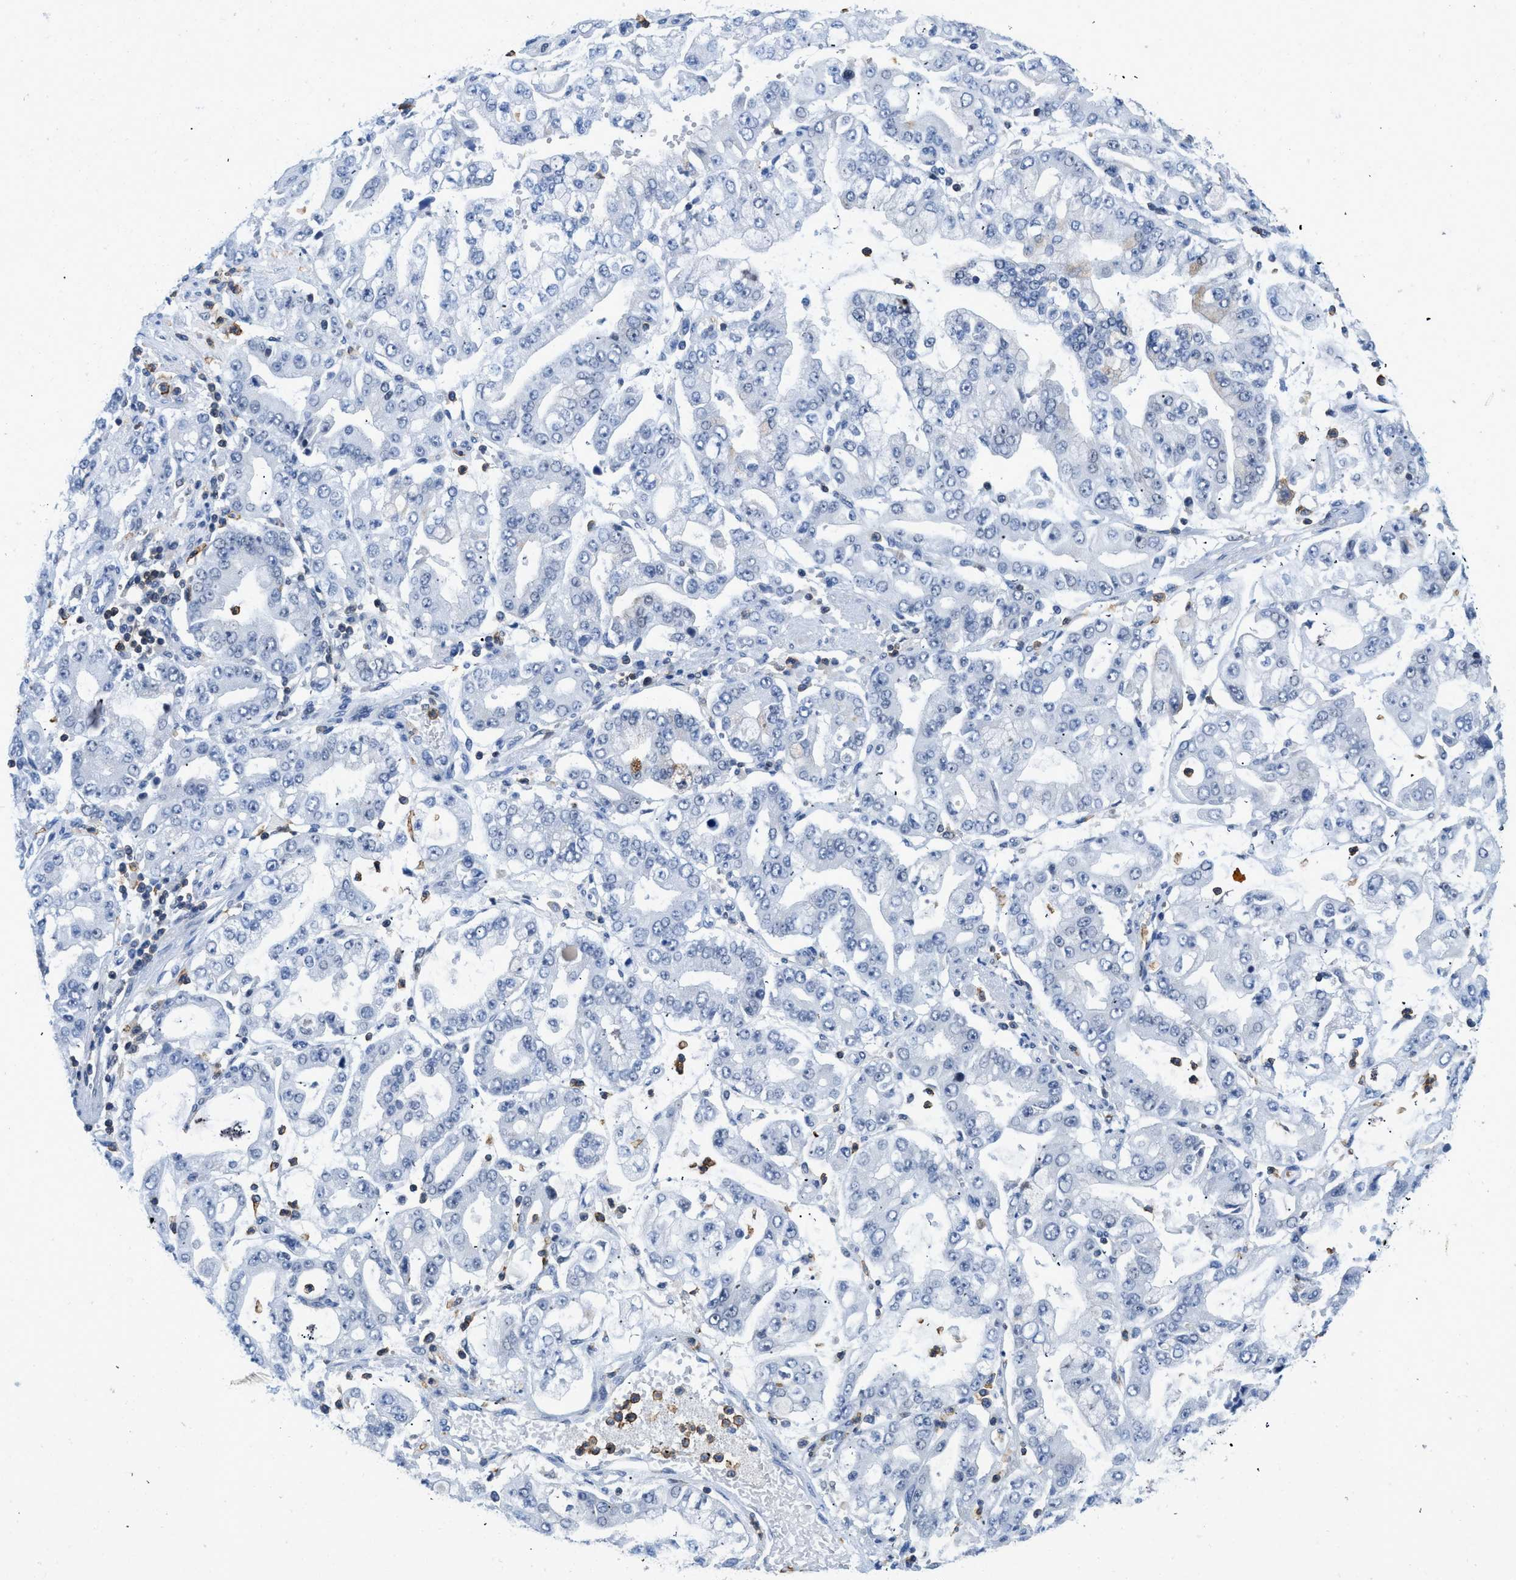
{"staining": {"intensity": "negative", "quantity": "none", "location": "none"}, "tissue": "stomach cancer", "cell_type": "Tumor cells", "image_type": "cancer", "snomed": [{"axis": "morphology", "description": "Adenocarcinoma, NOS"}, {"axis": "topography", "description": "Stomach"}], "caption": "This is an IHC image of human stomach cancer (adenocarcinoma). There is no staining in tumor cells.", "gene": "FAM151A", "patient": {"sex": "male", "age": 76}}